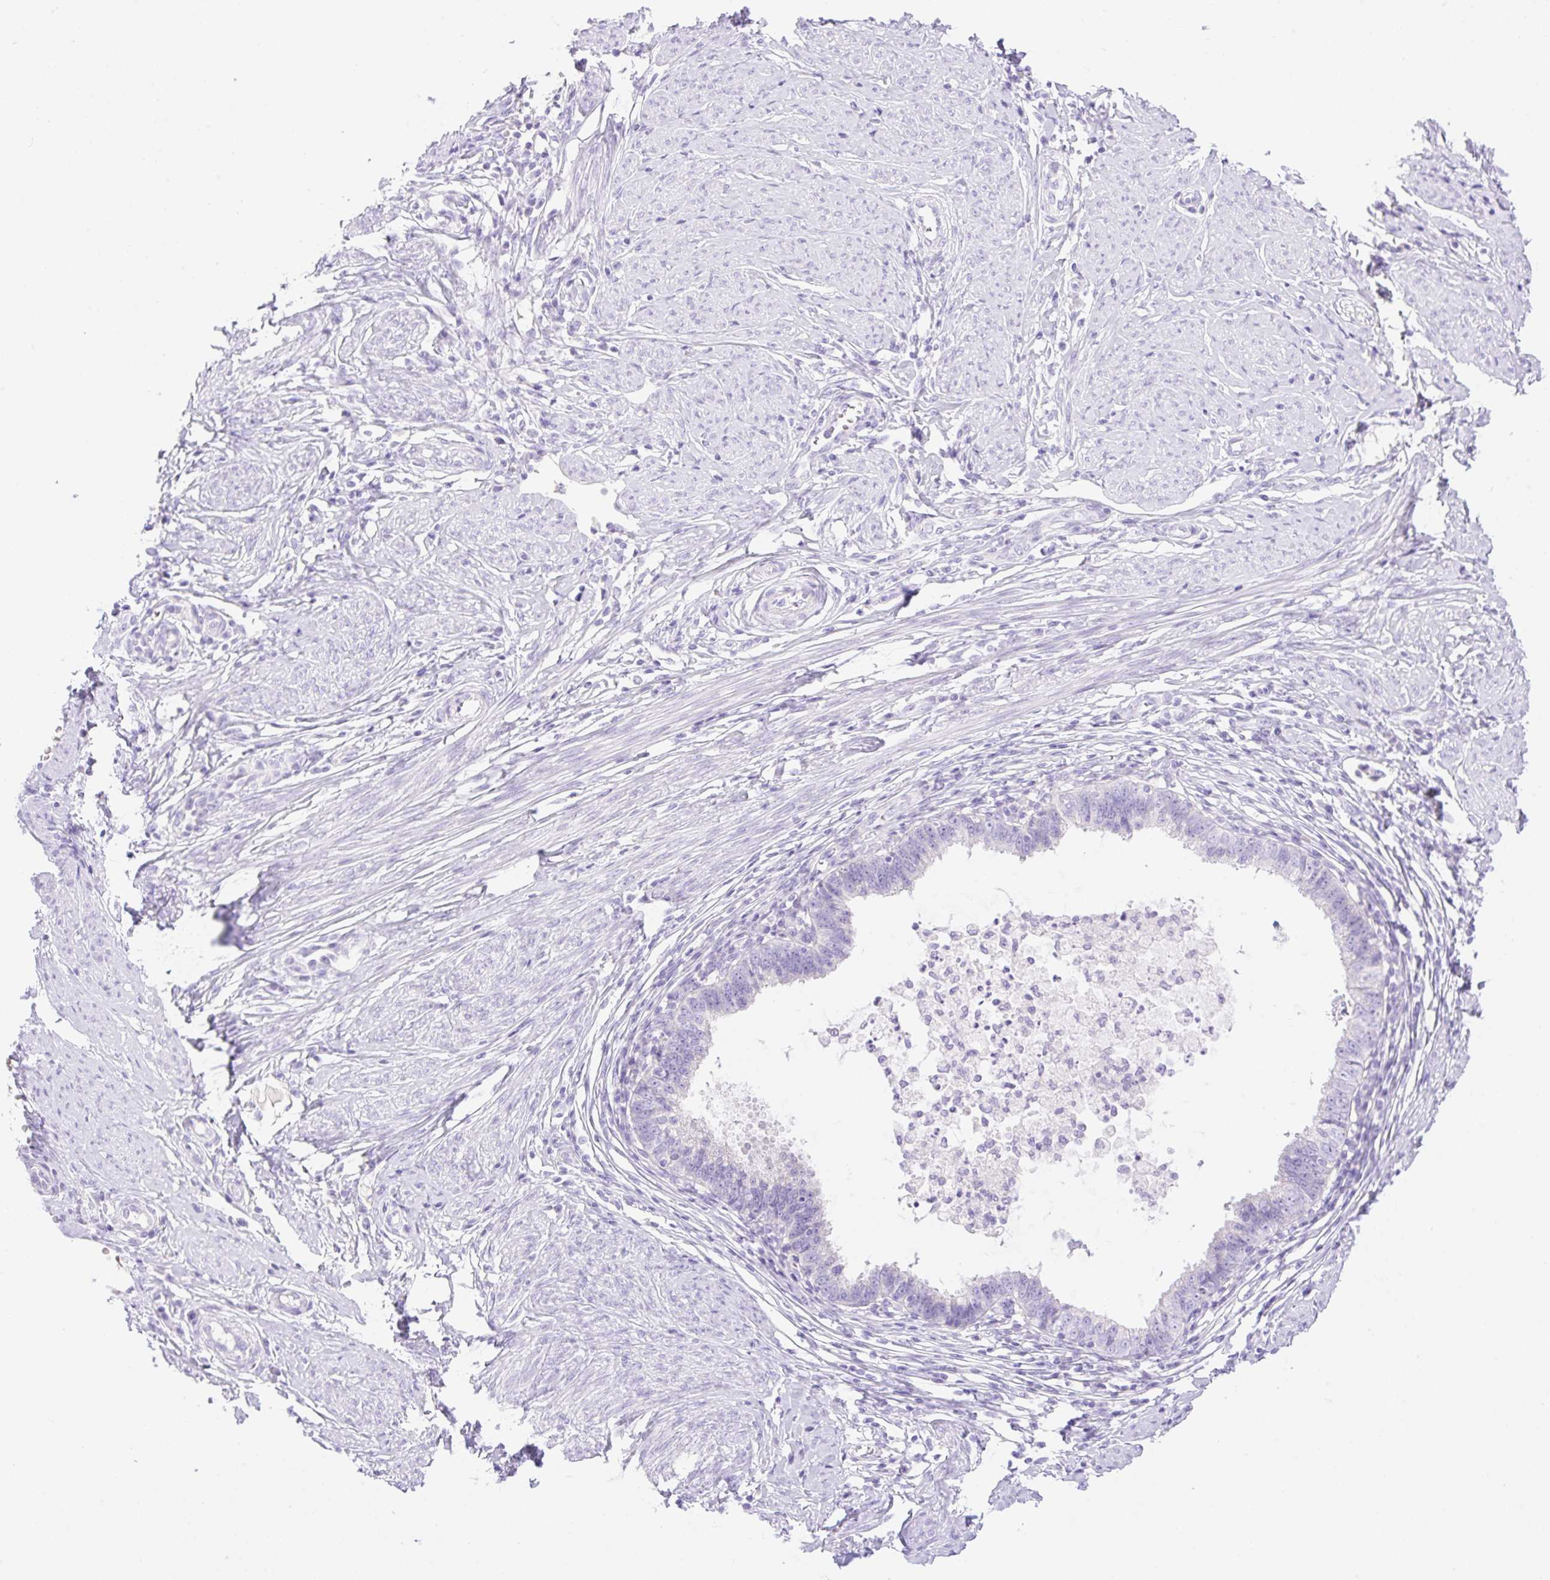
{"staining": {"intensity": "negative", "quantity": "none", "location": "none"}, "tissue": "cervical cancer", "cell_type": "Tumor cells", "image_type": "cancer", "snomed": [{"axis": "morphology", "description": "Adenocarcinoma, NOS"}, {"axis": "topography", "description": "Cervix"}], "caption": "Immunohistochemistry (IHC) of cervical cancer (adenocarcinoma) exhibits no expression in tumor cells.", "gene": "CDX1", "patient": {"sex": "female", "age": 36}}